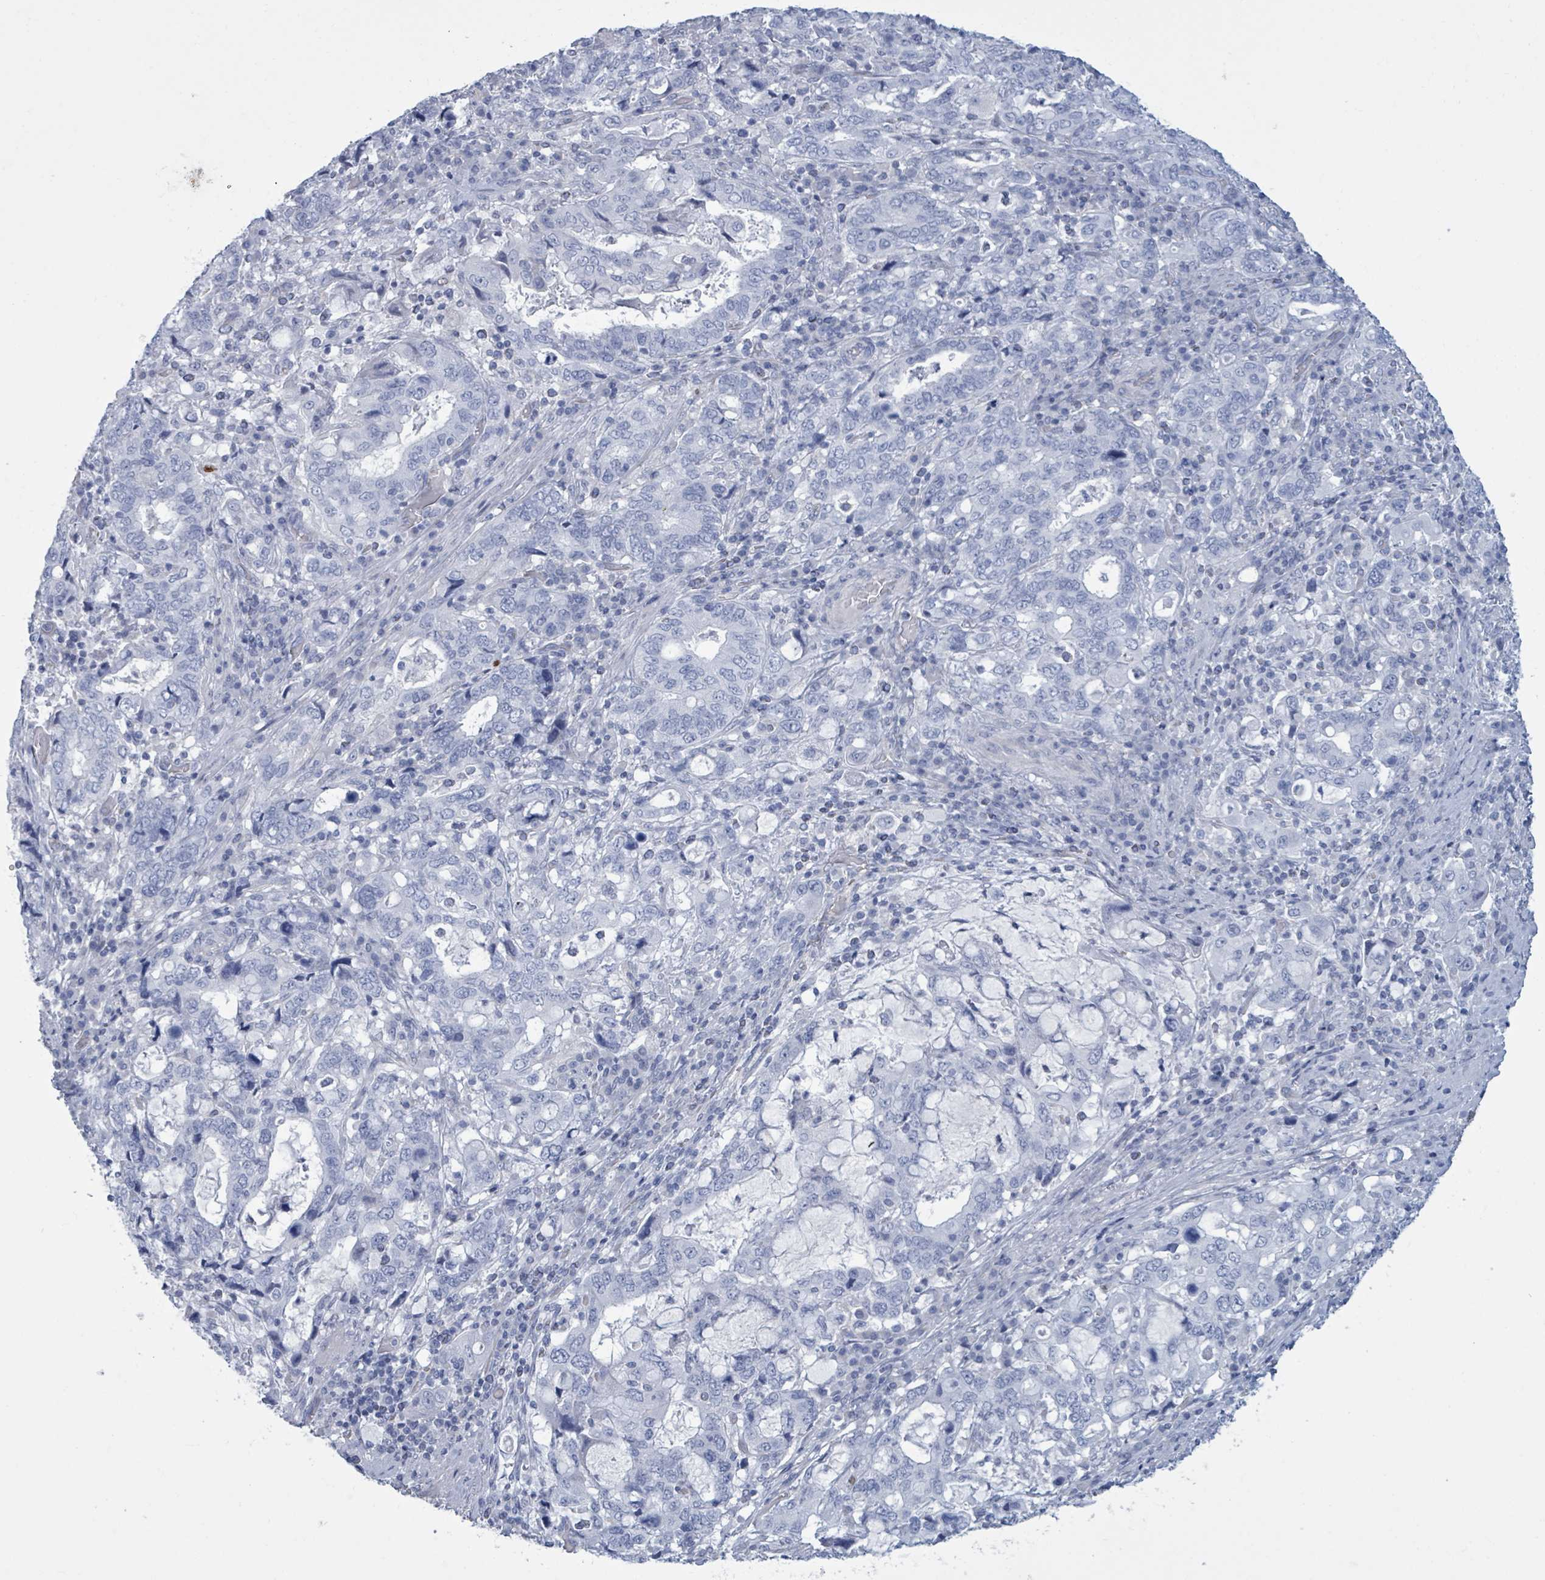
{"staining": {"intensity": "negative", "quantity": "none", "location": "none"}, "tissue": "stomach cancer", "cell_type": "Tumor cells", "image_type": "cancer", "snomed": [{"axis": "morphology", "description": "Adenocarcinoma, NOS"}, {"axis": "topography", "description": "Stomach, upper"}, {"axis": "topography", "description": "Stomach"}], "caption": "Immunohistochemistry (IHC) micrograph of adenocarcinoma (stomach) stained for a protein (brown), which displays no staining in tumor cells.", "gene": "CT45A5", "patient": {"sex": "male", "age": 62}}